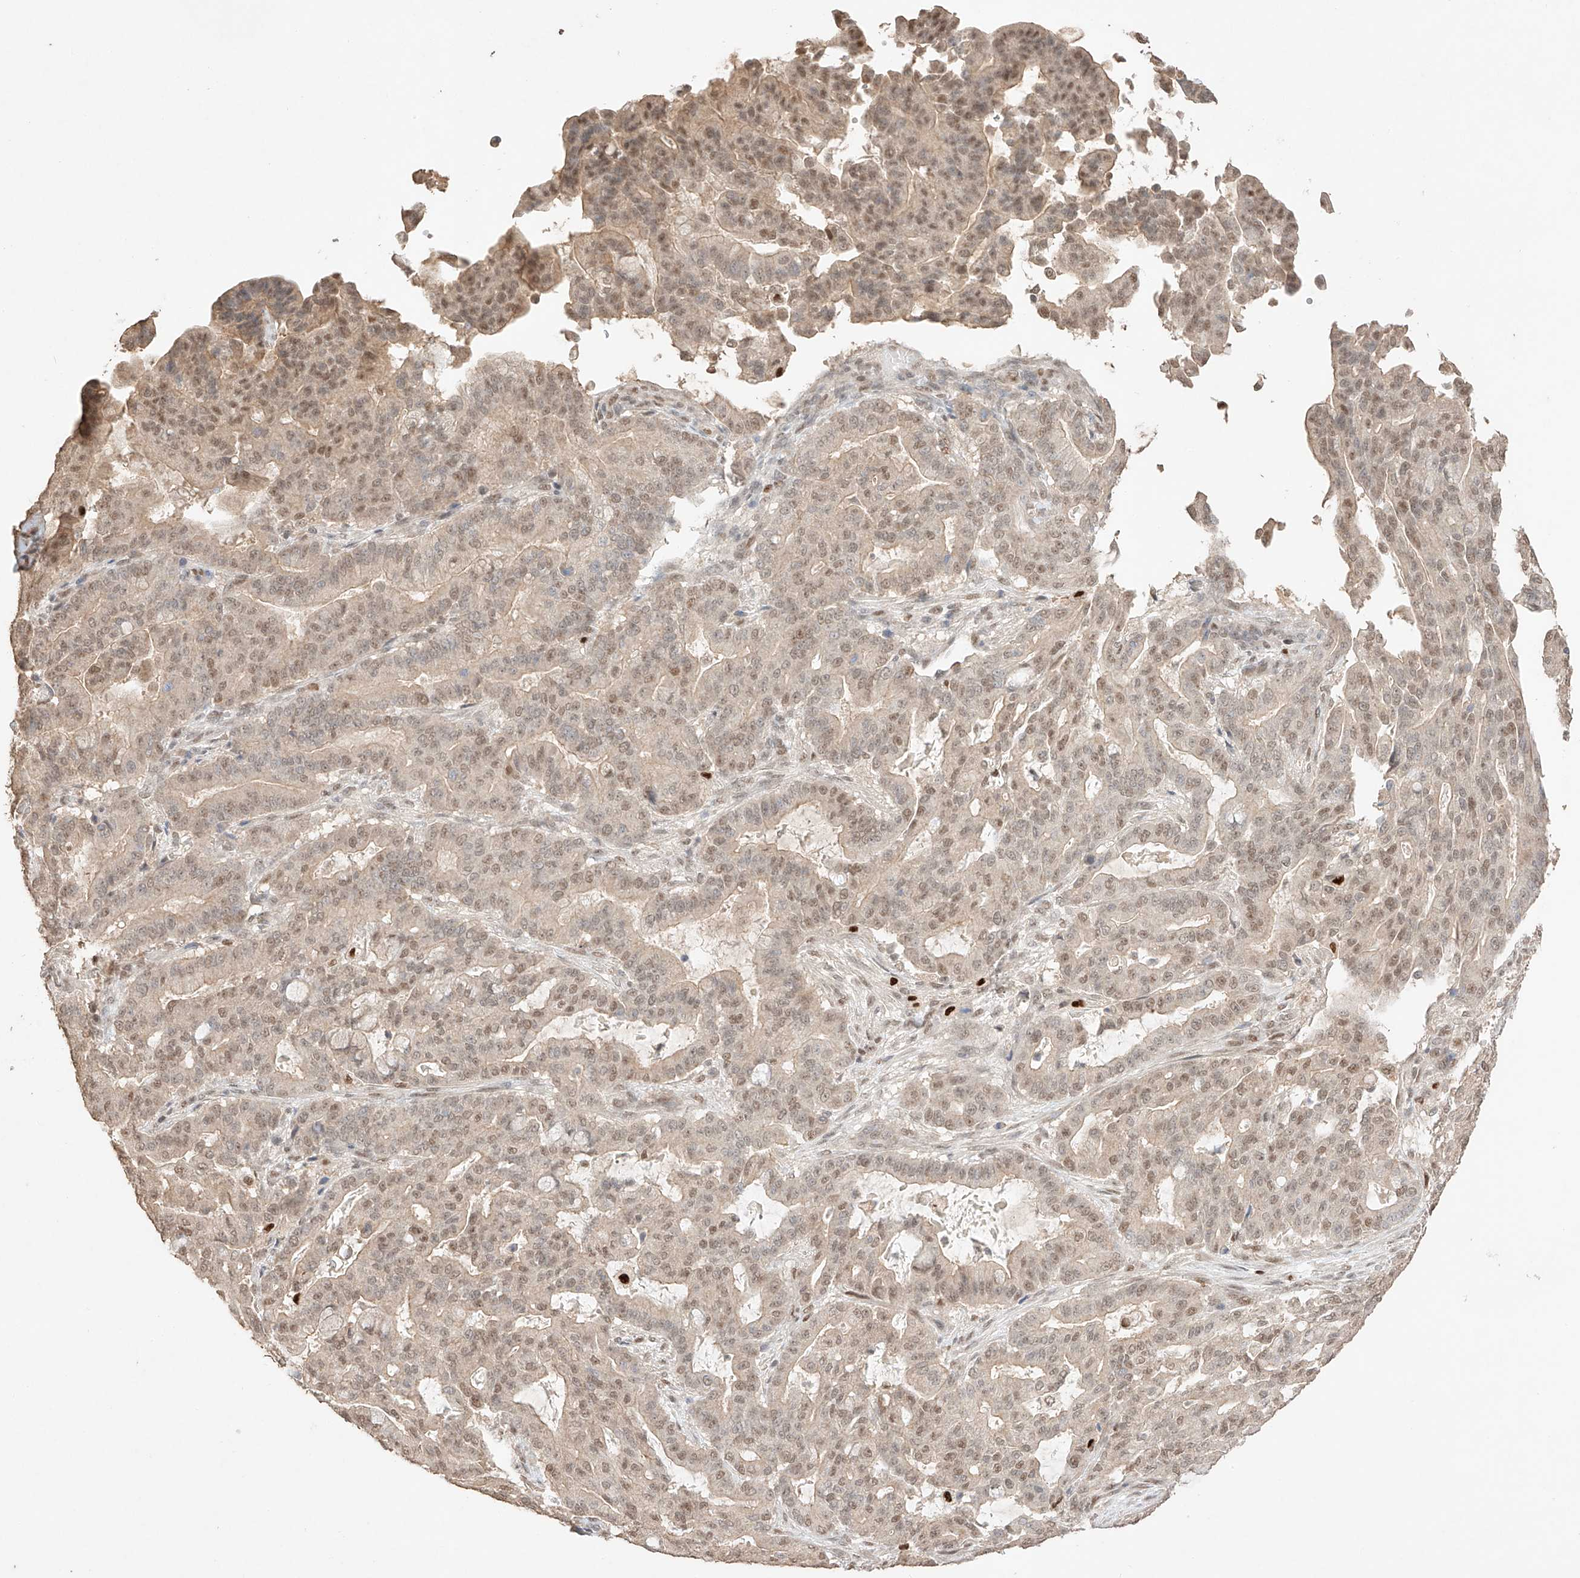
{"staining": {"intensity": "weak", "quantity": ">75%", "location": "nuclear"}, "tissue": "pancreatic cancer", "cell_type": "Tumor cells", "image_type": "cancer", "snomed": [{"axis": "morphology", "description": "Adenocarcinoma, NOS"}, {"axis": "topography", "description": "Pancreas"}], "caption": "An immunohistochemistry (IHC) photomicrograph of tumor tissue is shown. Protein staining in brown shows weak nuclear positivity in pancreatic cancer (adenocarcinoma) within tumor cells.", "gene": "APIP", "patient": {"sex": "male", "age": 63}}